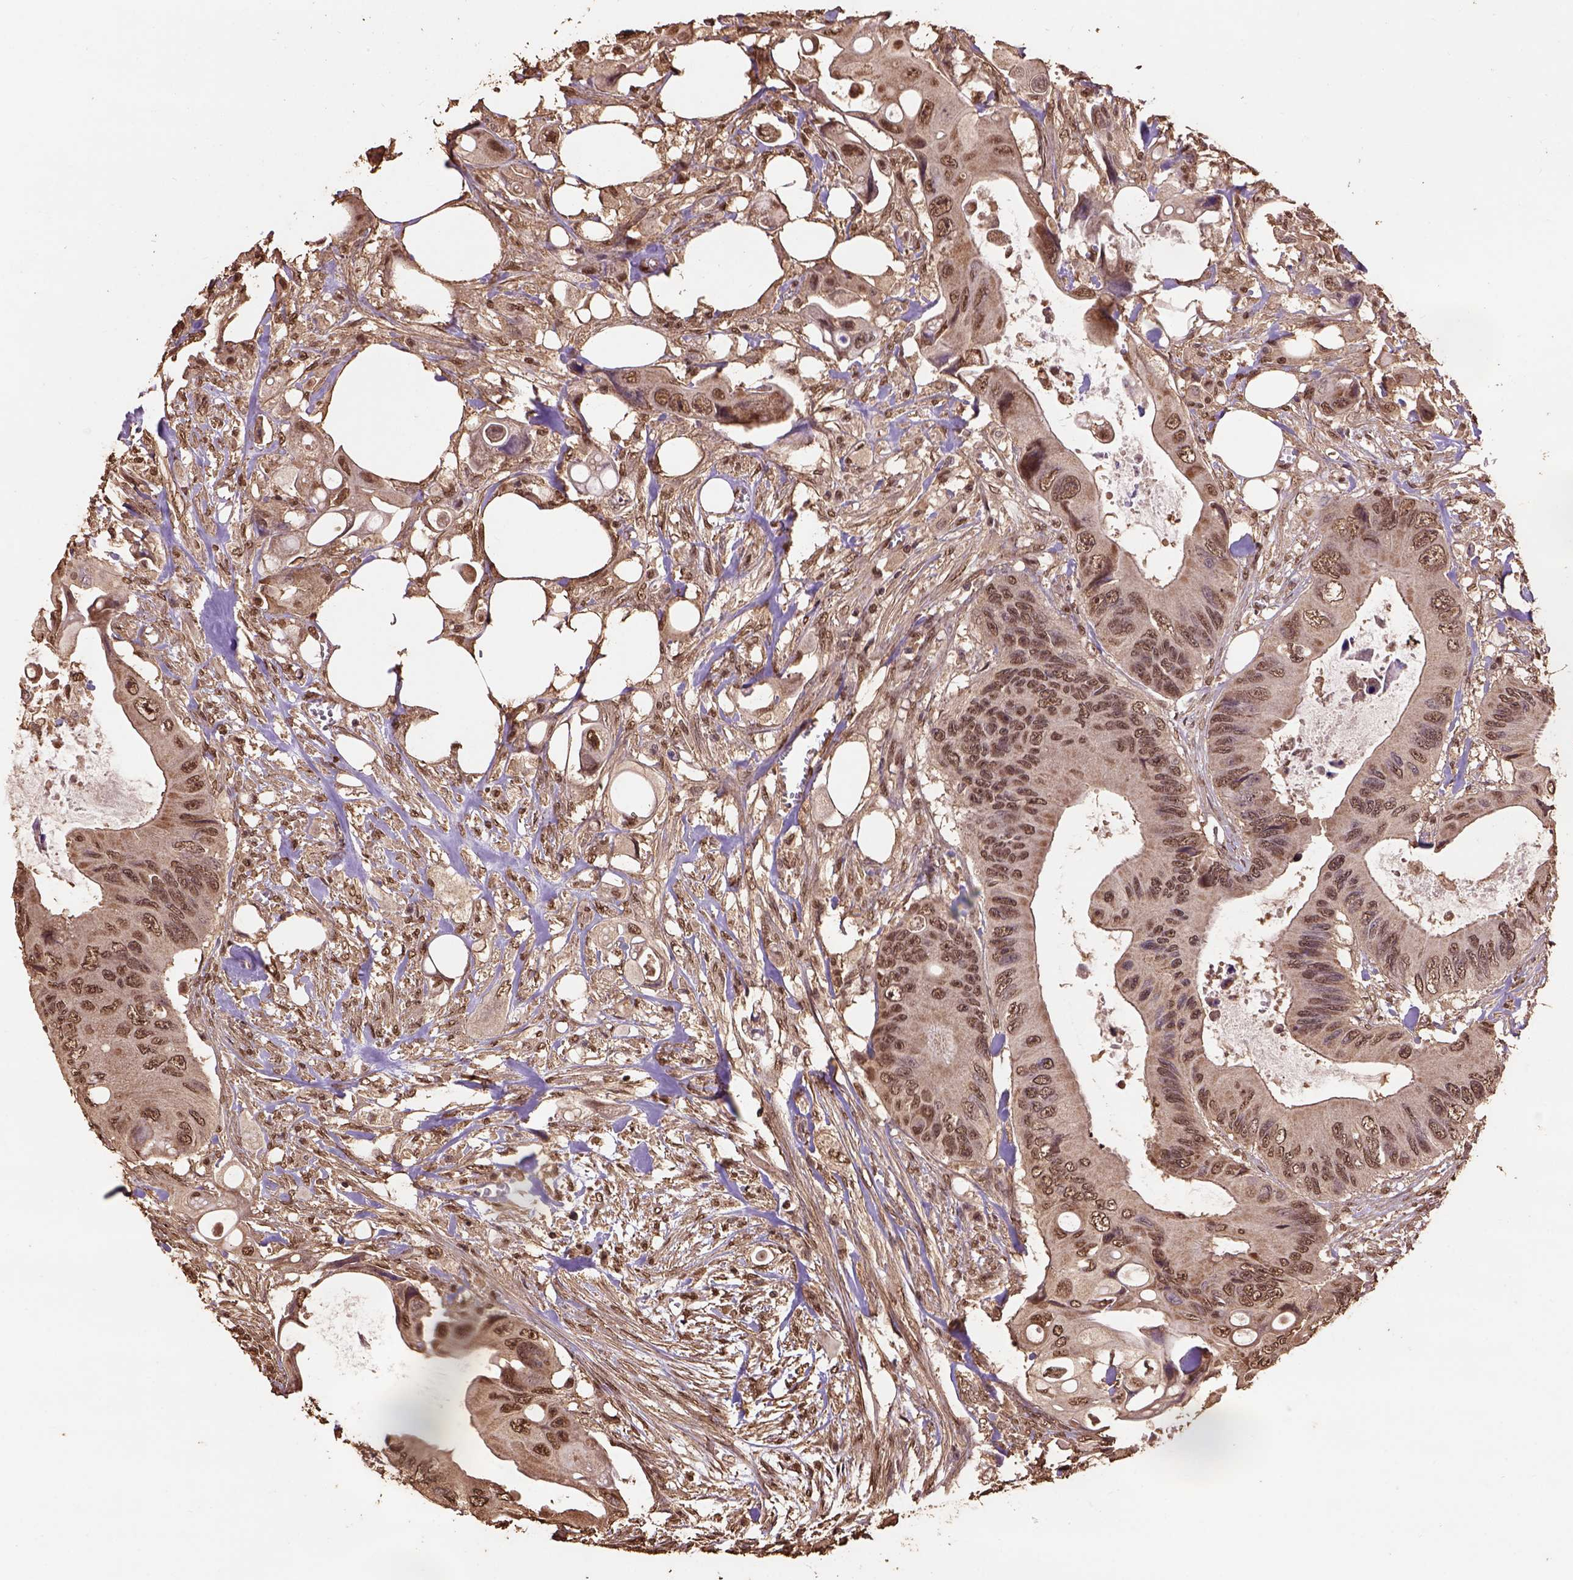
{"staining": {"intensity": "moderate", "quantity": ">75%", "location": "nuclear"}, "tissue": "colorectal cancer", "cell_type": "Tumor cells", "image_type": "cancer", "snomed": [{"axis": "morphology", "description": "Adenocarcinoma, NOS"}, {"axis": "topography", "description": "Rectum"}], "caption": "An image of colorectal cancer stained for a protein displays moderate nuclear brown staining in tumor cells. The staining was performed using DAB to visualize the protein expression in brown, while the nuclei were stained in blue with hematoxylin (Magnification: 20x).", "gene": "CSTF2T", "patient": {"sex": "male", "age": 63}}